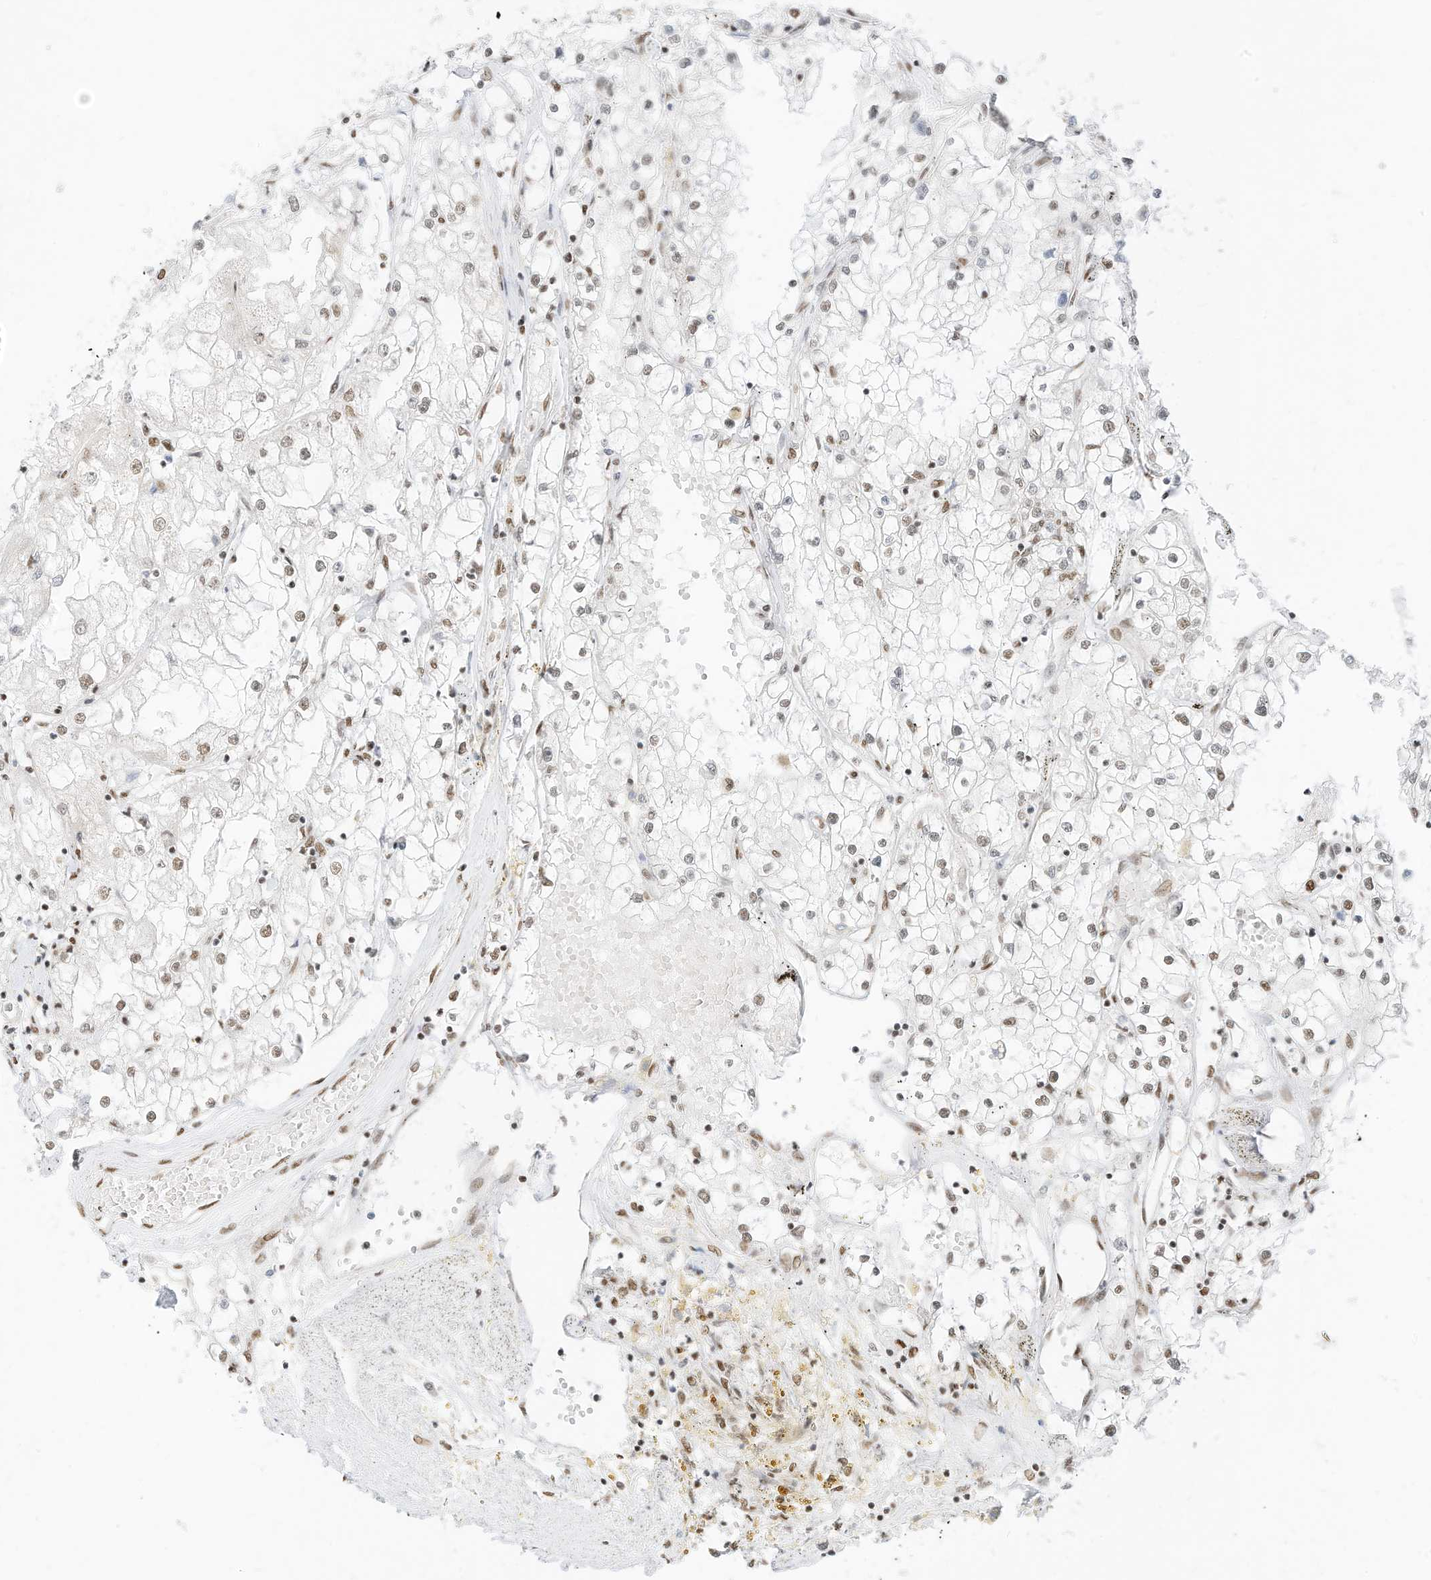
{"staining": {"intensity": "weak", "quantity": "25%-75%", "location": "nuclear"}, "tissue": "renal cancer", "cell_type": "Tumor cells", "image_type": "cancer", "snomed": [{"axis": "morphology", "description": "Adenocarcinoma, NOS"}, {"axis": "topography", "description": "Kidney"}], "caption": "Immunohistochemical staining of human adenocarcinoma (renal) demonstrates low levels of weak nuclear positivity in about 25%-75% of tumor cells. Using DAB (brown) and hematoxylin (blue) stains, captured at high magnification using brightfield microscopy.", "gene": "SMARCA2", "patient": {"sex": "male", "age": 56}}